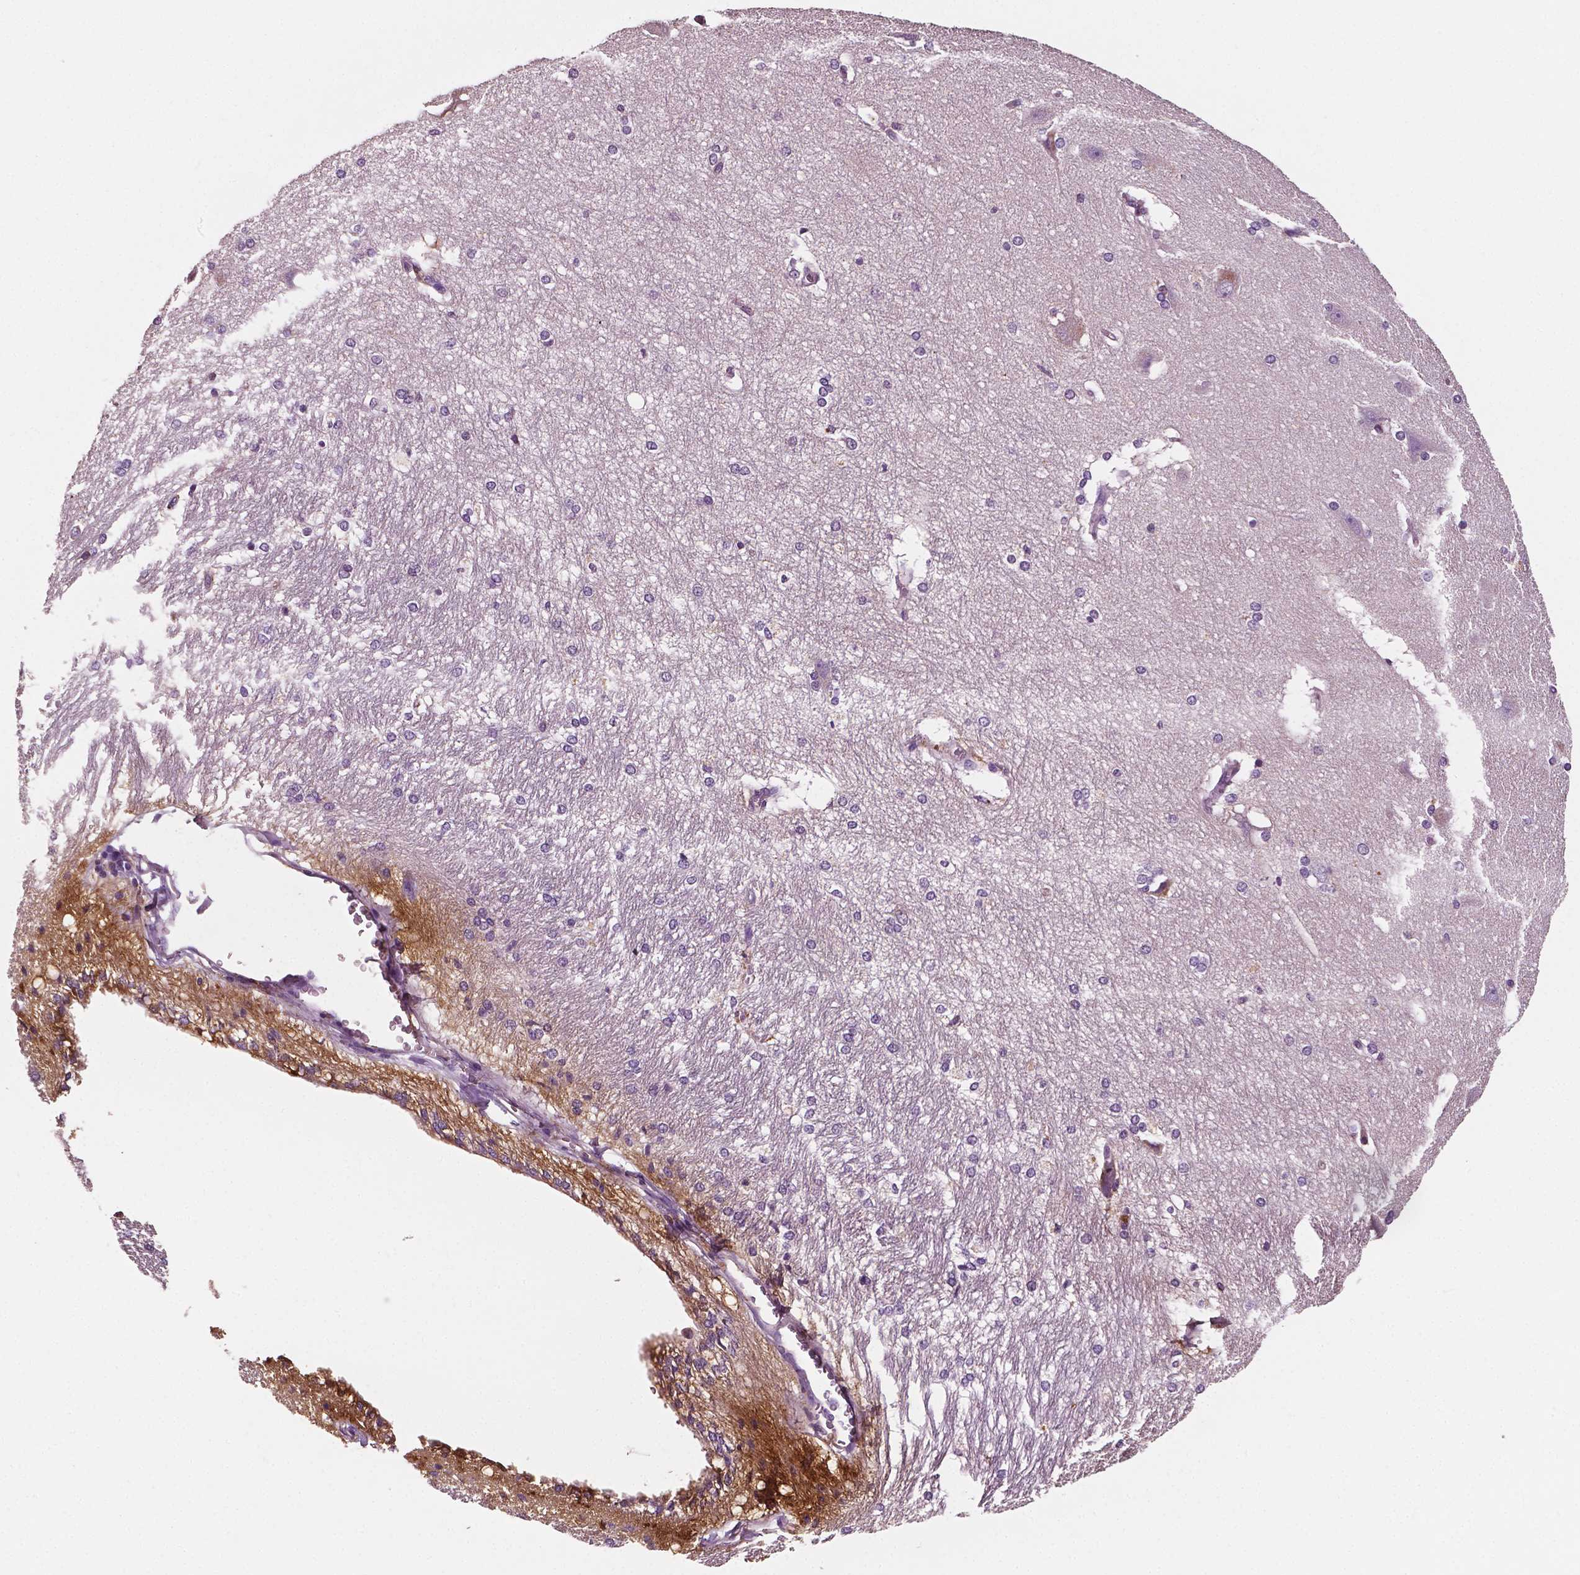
{"staining": {"intensity": "negative", "quantity": "none", "location": "none"}, "tissue": "hippocampus", "cell_type": "Glial cells", "image_type": "normal", "snomed": [{"axis": "morphology", "description": "Normal tissue, NOS"}, {"axis": "topography", "description": "Cerebral cortex"}, {"axis": "topography", "description": "Hippocampus"}], "caption": "The micrograph demonstrates no significant staining in glial cells of hippocampus.", "gene": "FBLN1", "patient": {"sex": "female", "age": 19}}